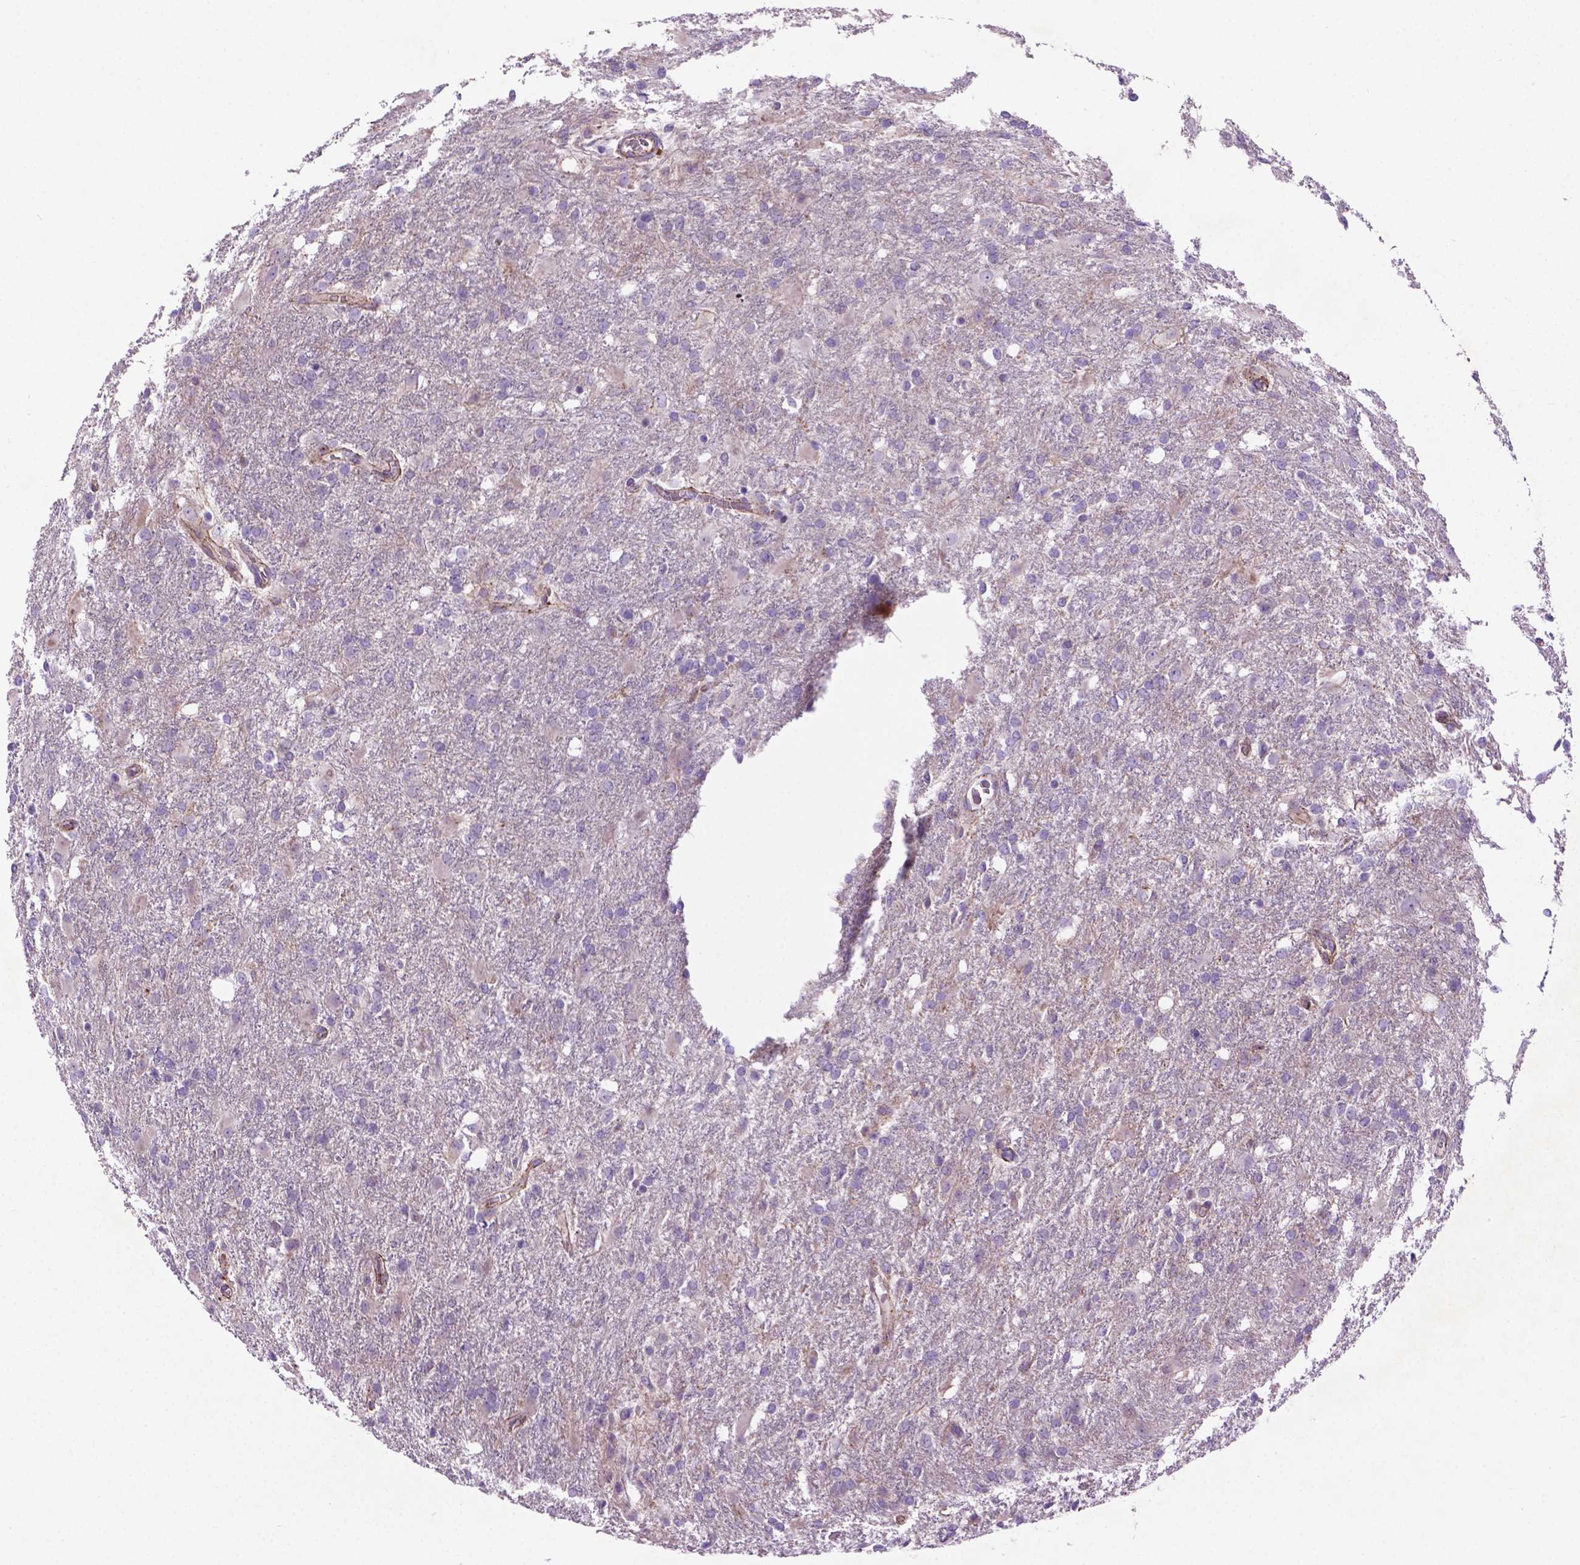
{"staining": {"intensity": "negative", "quantity": "none", "location": "none"}, "tissue": "glioma", "cell_type": "Tumor cells", "image_type": "cancer", "snomed": [{"axis": "morphology", "description": "Glioma, malignant, High grade"}, {"axis": "topography", "description": "Brain"}], "caption": "Protein analysis of glioma shows no significant positivity in tumor cells.", "gene": "CCER2", "patient": {"sex": "male", "age": 68}}